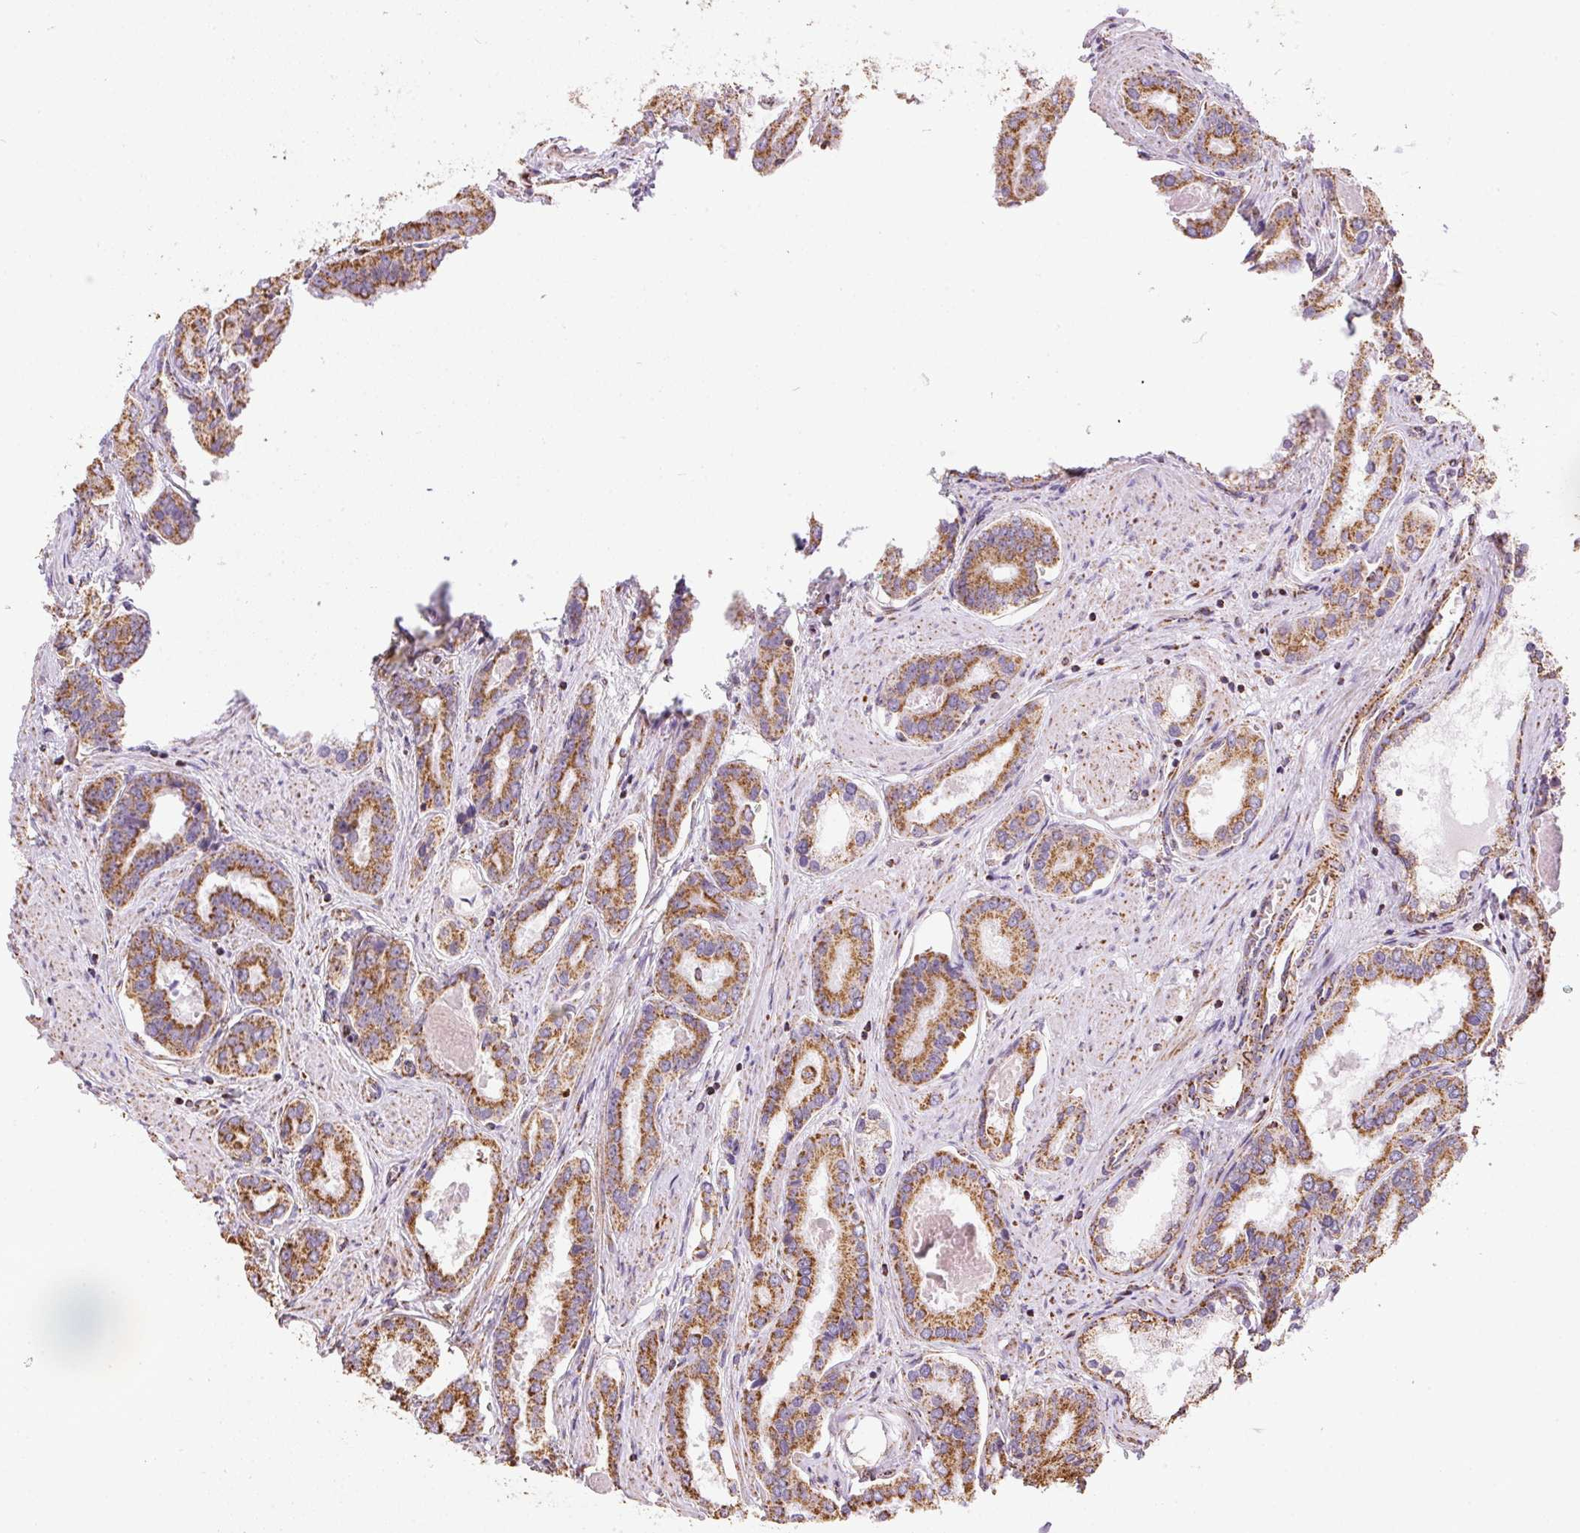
{"staining": {"intensity": "strong", "quantity": ">75%", "location": "cytoplasmic/membranous"}, "tissue": "prostate cancer", "cell_type": "Tumor cells", "image_type": "cancer", "snomed": [{"axis": "morphology", "description": "Adenocarcinoma, High grade"}, {"axis": "topography", "description": "Prostate"}], "caption": "Strong cytoplasmic/membranous staining is present in about >75% of tumor cells in prostate cancer (high-grade adenocarcinoma). (DAB (3,3'-diaminobenzidine) IHC with brightfield microscopy, high magnification).", "gene": "MAPK11", "patient": {"sex": "male", "age": 63}}